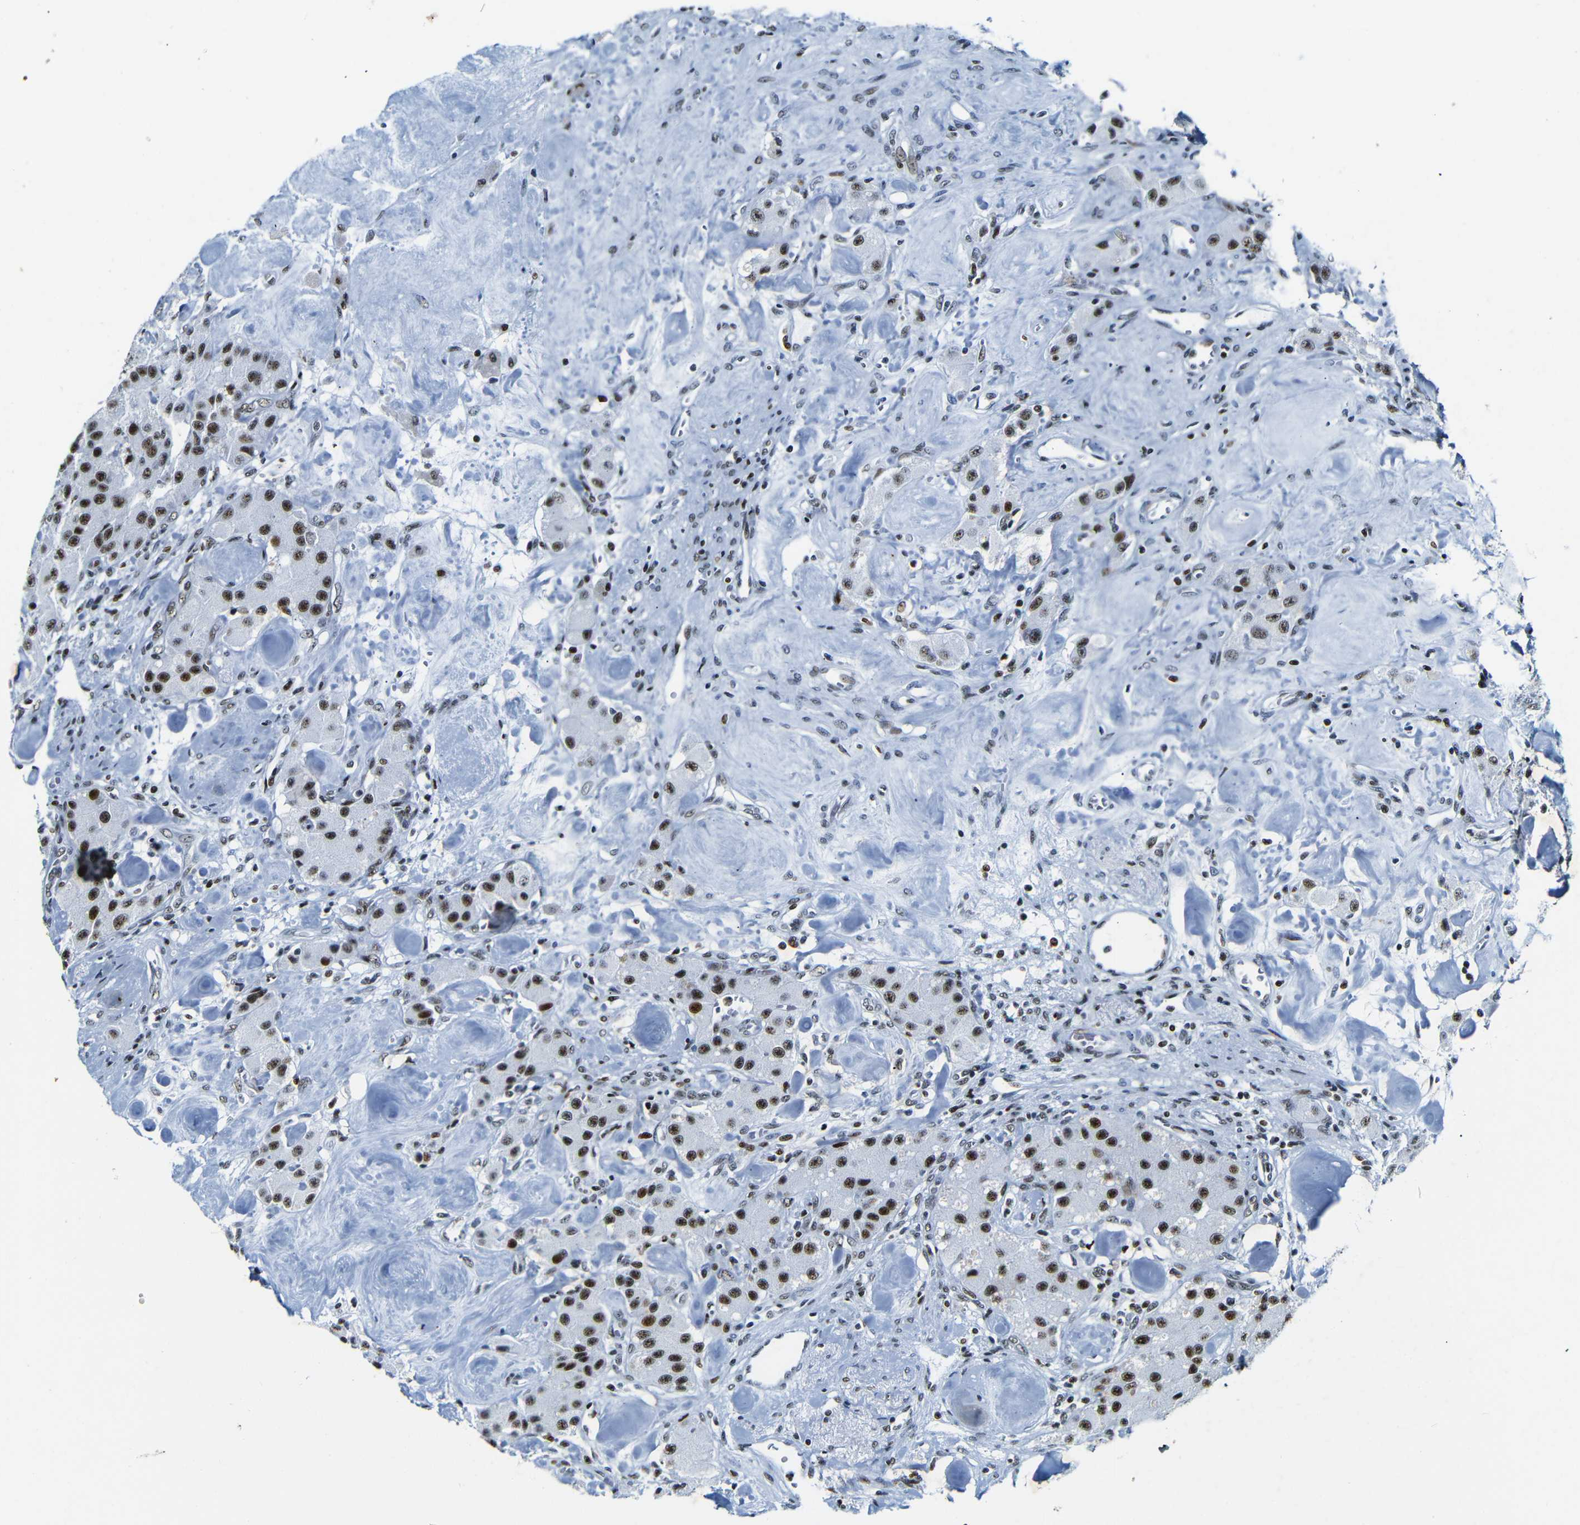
{"staining": {"intensity": "strong", "quantity": ">75%", "location": "nuclear"}, "tissue": "carcinoid", "cell_type": "Tumor cells", "image_type": "cancer", "snomed": [{"axis": "morphology", "description": "Carcinoid, malignant, NOS"}, {"axis": "topography", "description": "Pancreas"}], "caption": "Malignant carcinoid was stained to show a protein in brown. There is high levels of strong nuclear expression in about >75% of tumor cells.", "gene": "SRSF1", "patient": {"sex": "male", "age": 41}}